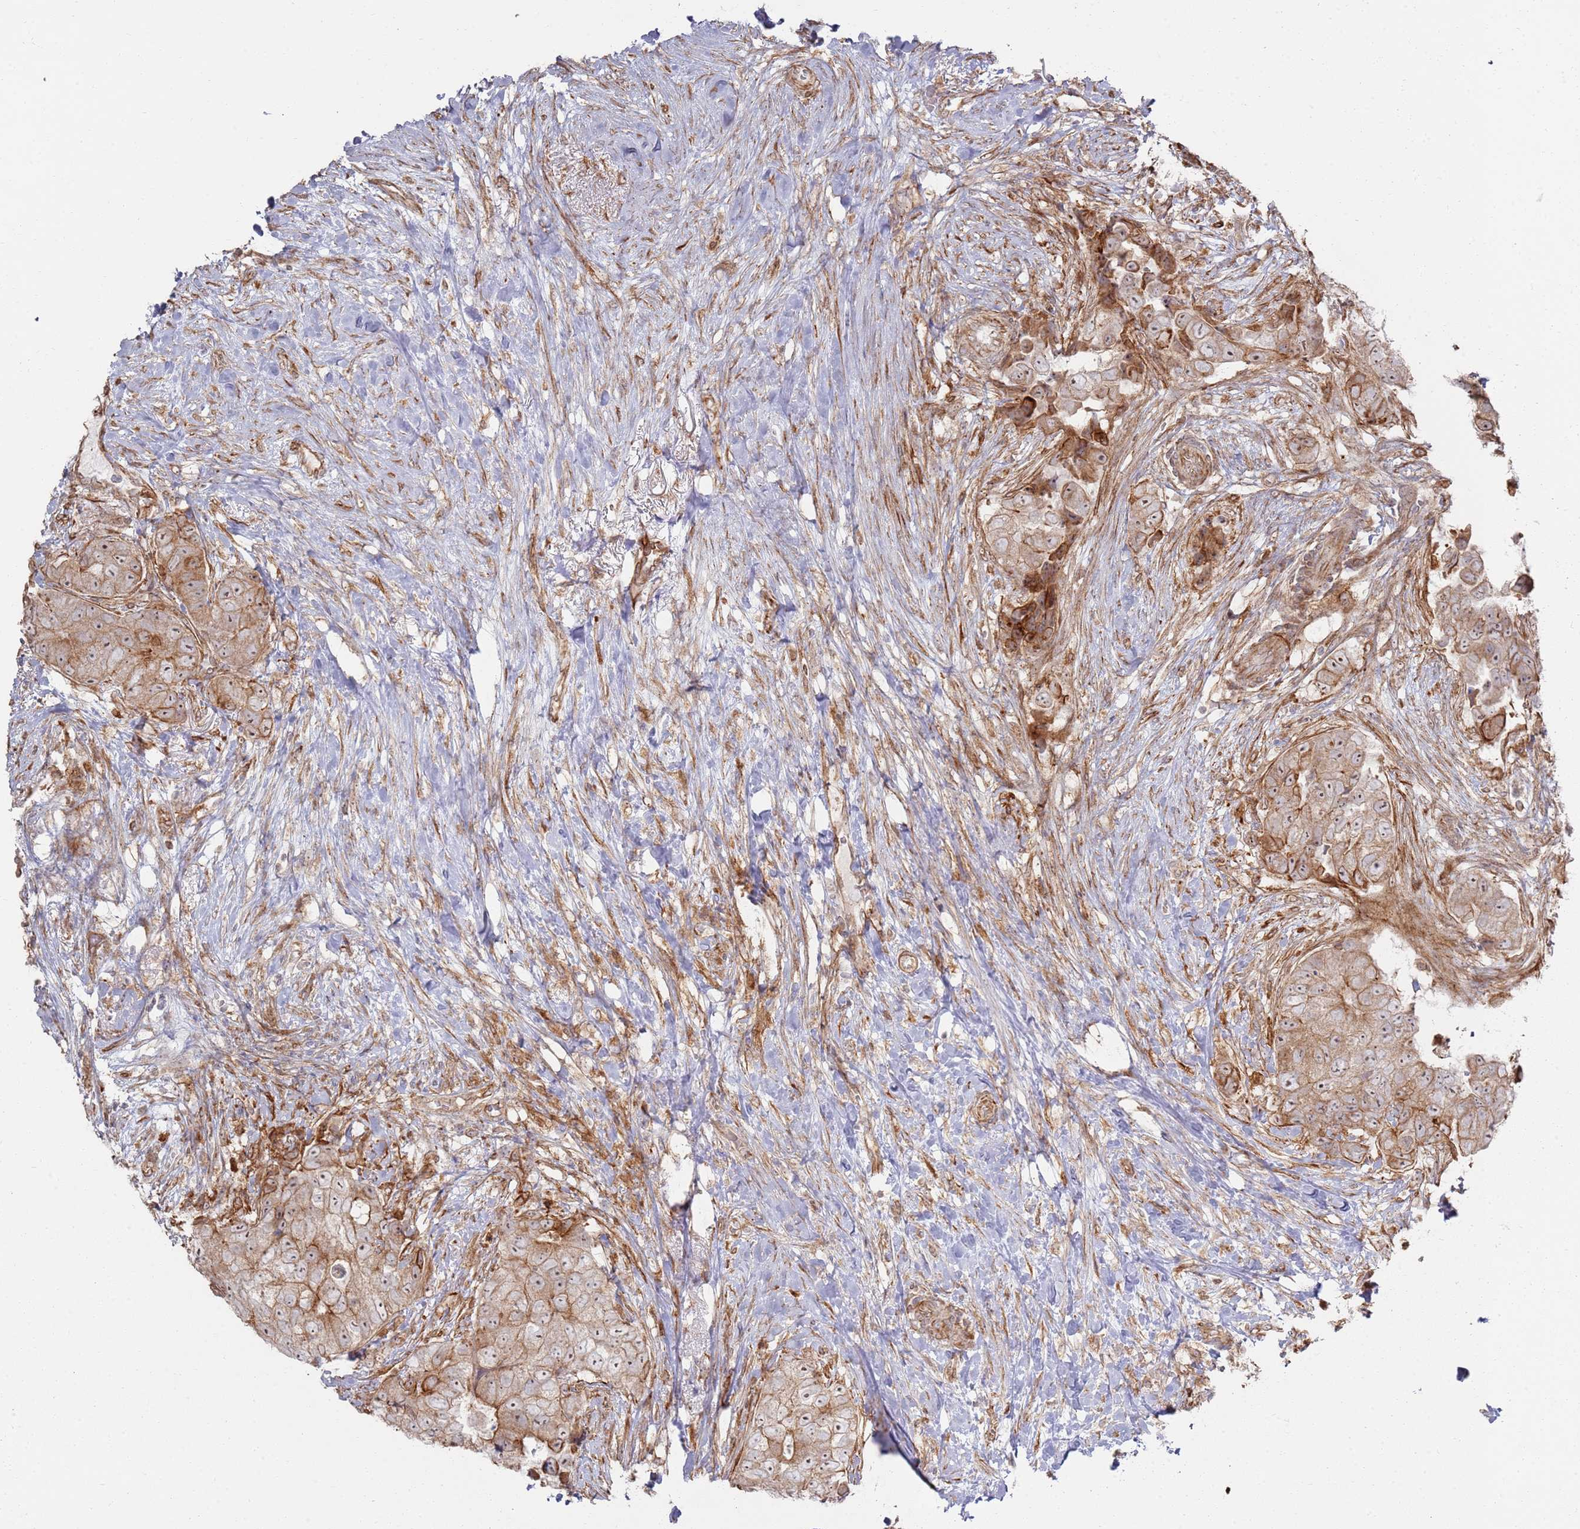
{"staining": {"intensity": "weak", "quantity": ">75%", "location": "cytoplasmic/membranous,nuclear"}, "tissue": "breast cancer", "cell_type": "Tumor cells", "image_type": "cancer", "snomed": [{"axis": "morphology", "description": "Normal tissue, NOS"}, {"axis": "morphology", "description": "Duct carcinoma"}, {"axis": "topography", "description": "Breast"}], "caption": "Immunohistochemical staining of human breast cancer shows low levels of weak cytoplasmic/membranous and nuclear expression in about >75% of tumor cells.", "gene": "PHF21A", "patient": {"sex": "female", "age": 62}}